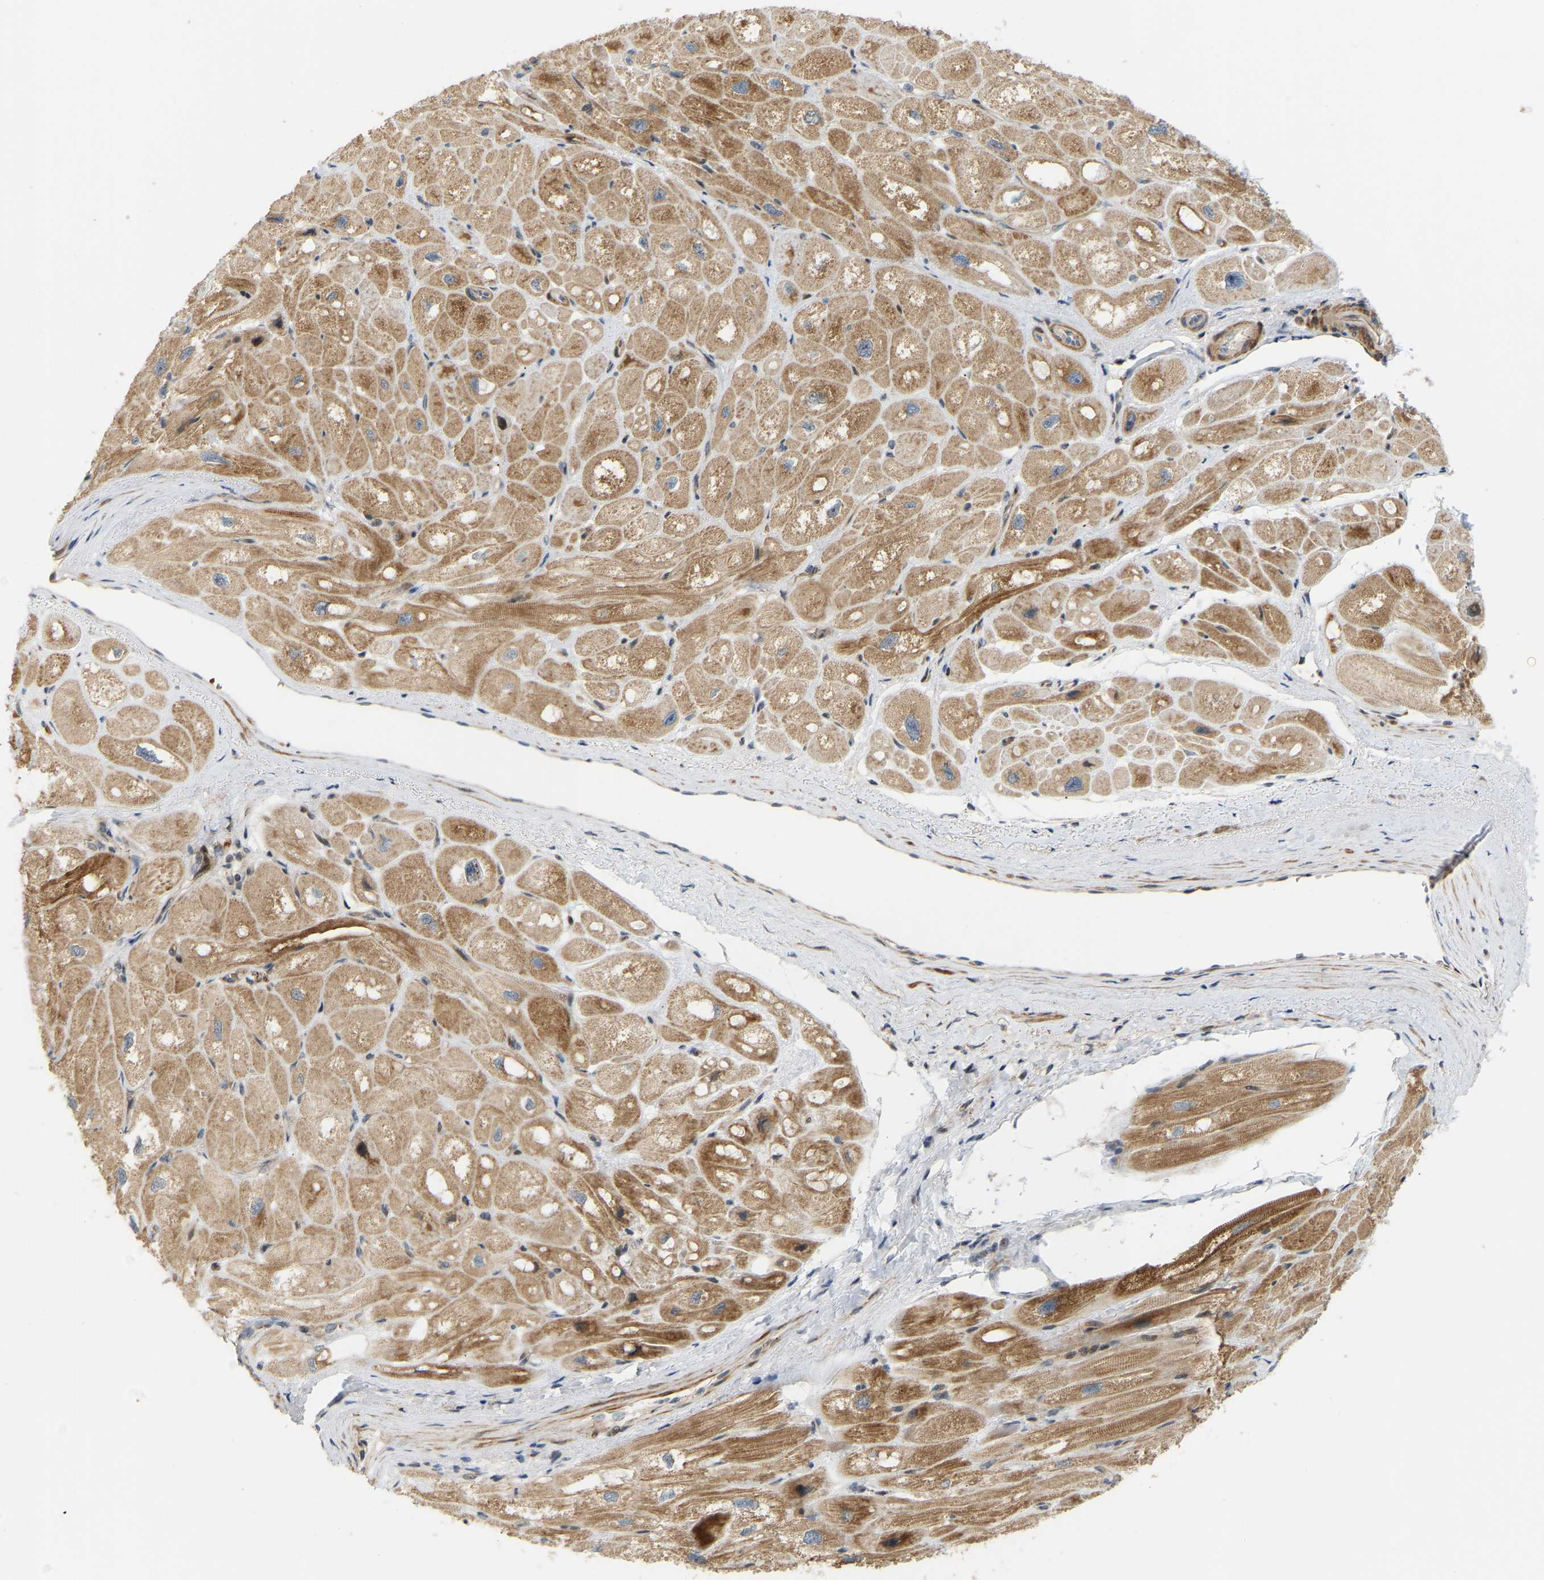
{"staining": {"intensity": "moderate", "quantity": ">75%", "location": "cytoplasmic/membranous"}, "tissue": "heart muscle", "cell_type": "Cardiomyocytes", "image_type": "normal", "snomed": [{"axis": "morphology", "description": "Normal tissue, NOS"}, {"axis": "topography", "description": "Heart"}], "caption": "High-power microscopy captured an immunohistochemistry photomicrograph of benign heart muscle, revealing moderate cytoplasmic/membranous expression in about >75% of cardiomyocytes. (Stains: DAB in brown, nuclei in blue, Microscopy: brightfield microscopy at high magnification).", "gene": "POGLUT2", "patient": {"sex": "male", "age": 49}}